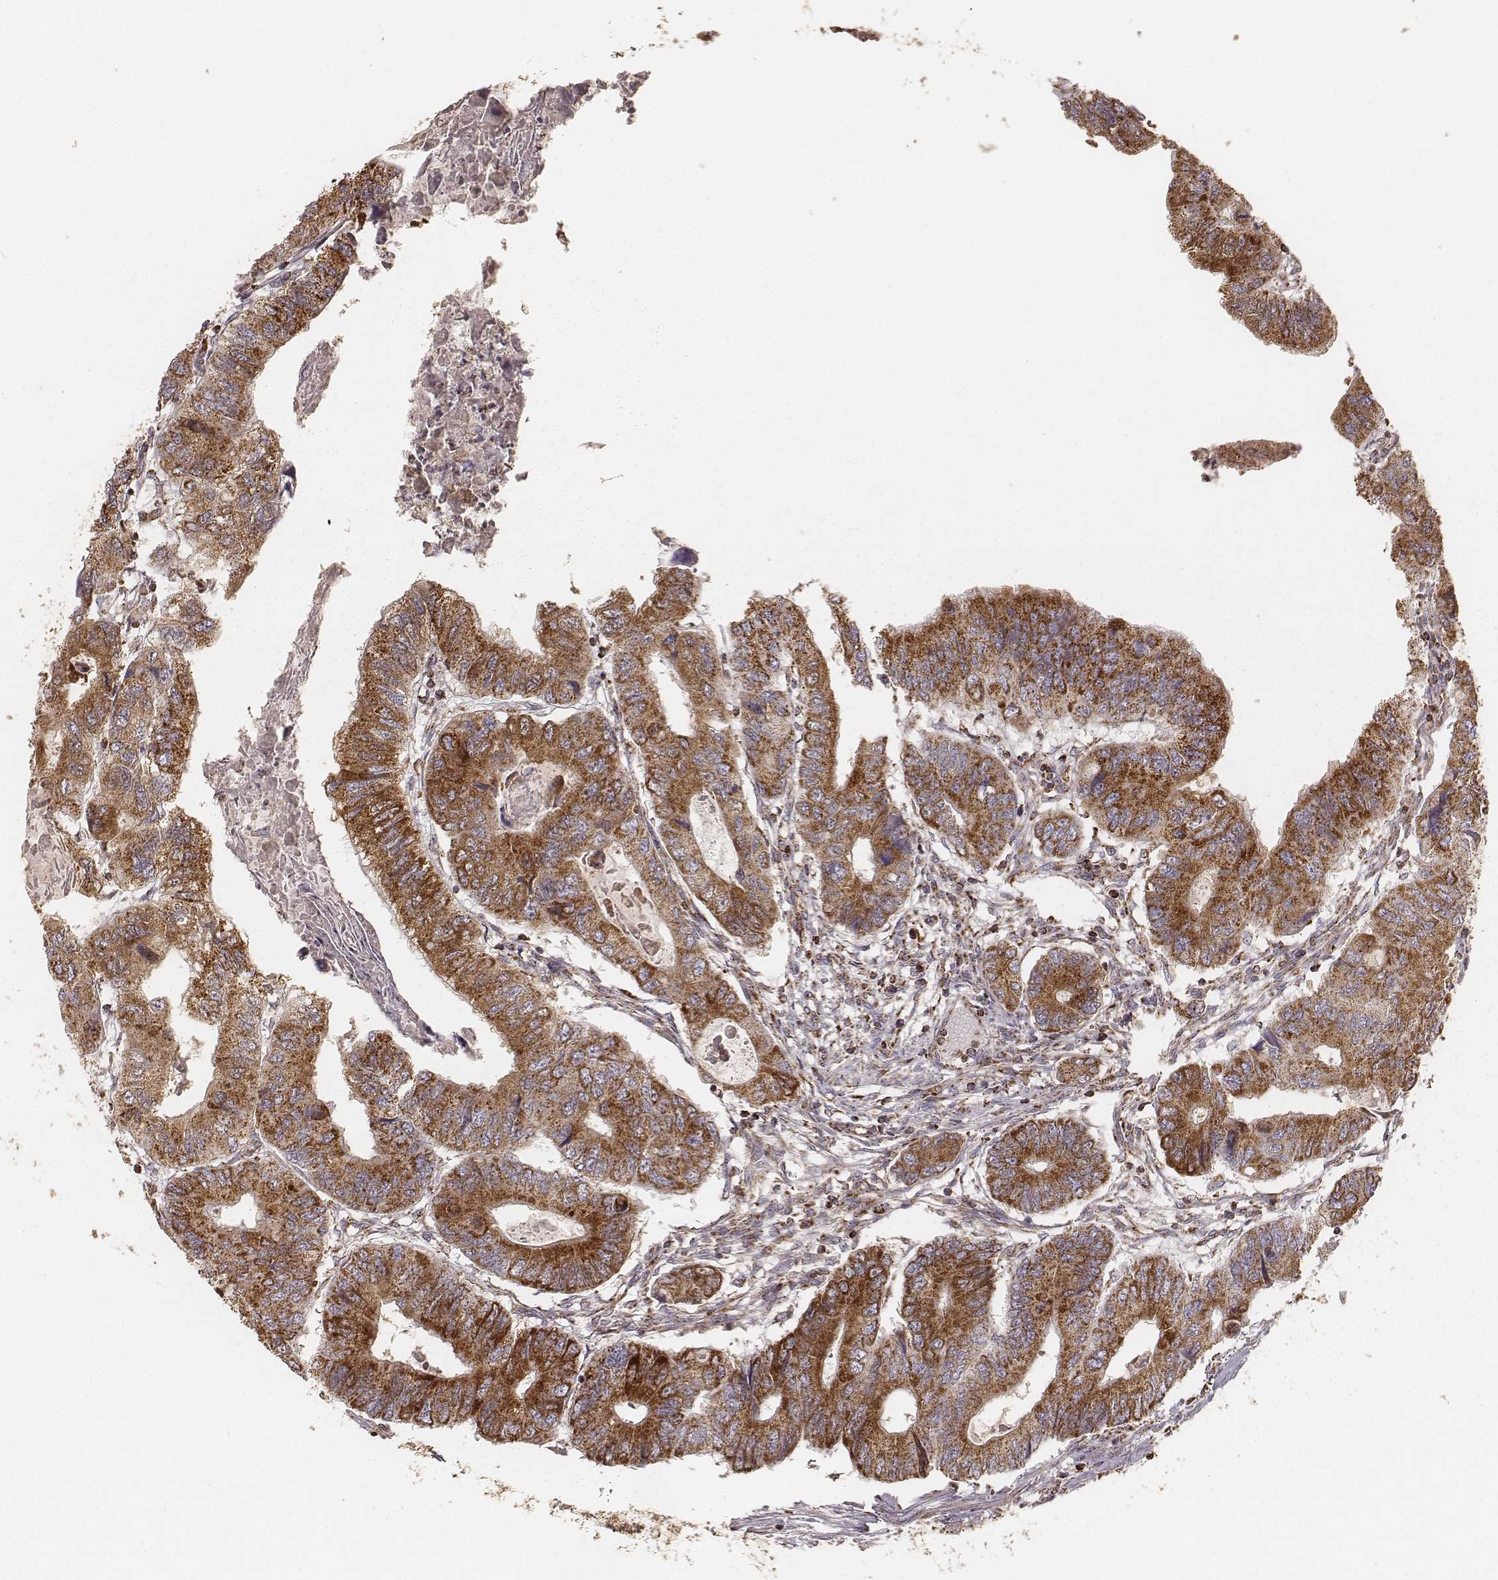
{"staining": {"intensity": "strong", "quantity": ">75%", "location": "cytoplasmic/membranous"}, "tissue": "colorectal cancer", "cell_type": "Tumor cells", "image_type": "cancer", "snomed": [{"axis": "morphology", "description": "Adenocarcinoma, NOS"}, {"axis": "topography", "description": "Colon"}], "caption": "Colorectal adenocarcinoma tissue demonstrates strong cytoplasmic/membranous expression in about >75% of tumor cells, visualized by immunohistochemistry.", "gene": "CS", "patient": {"sex": "male", "age": 53}}